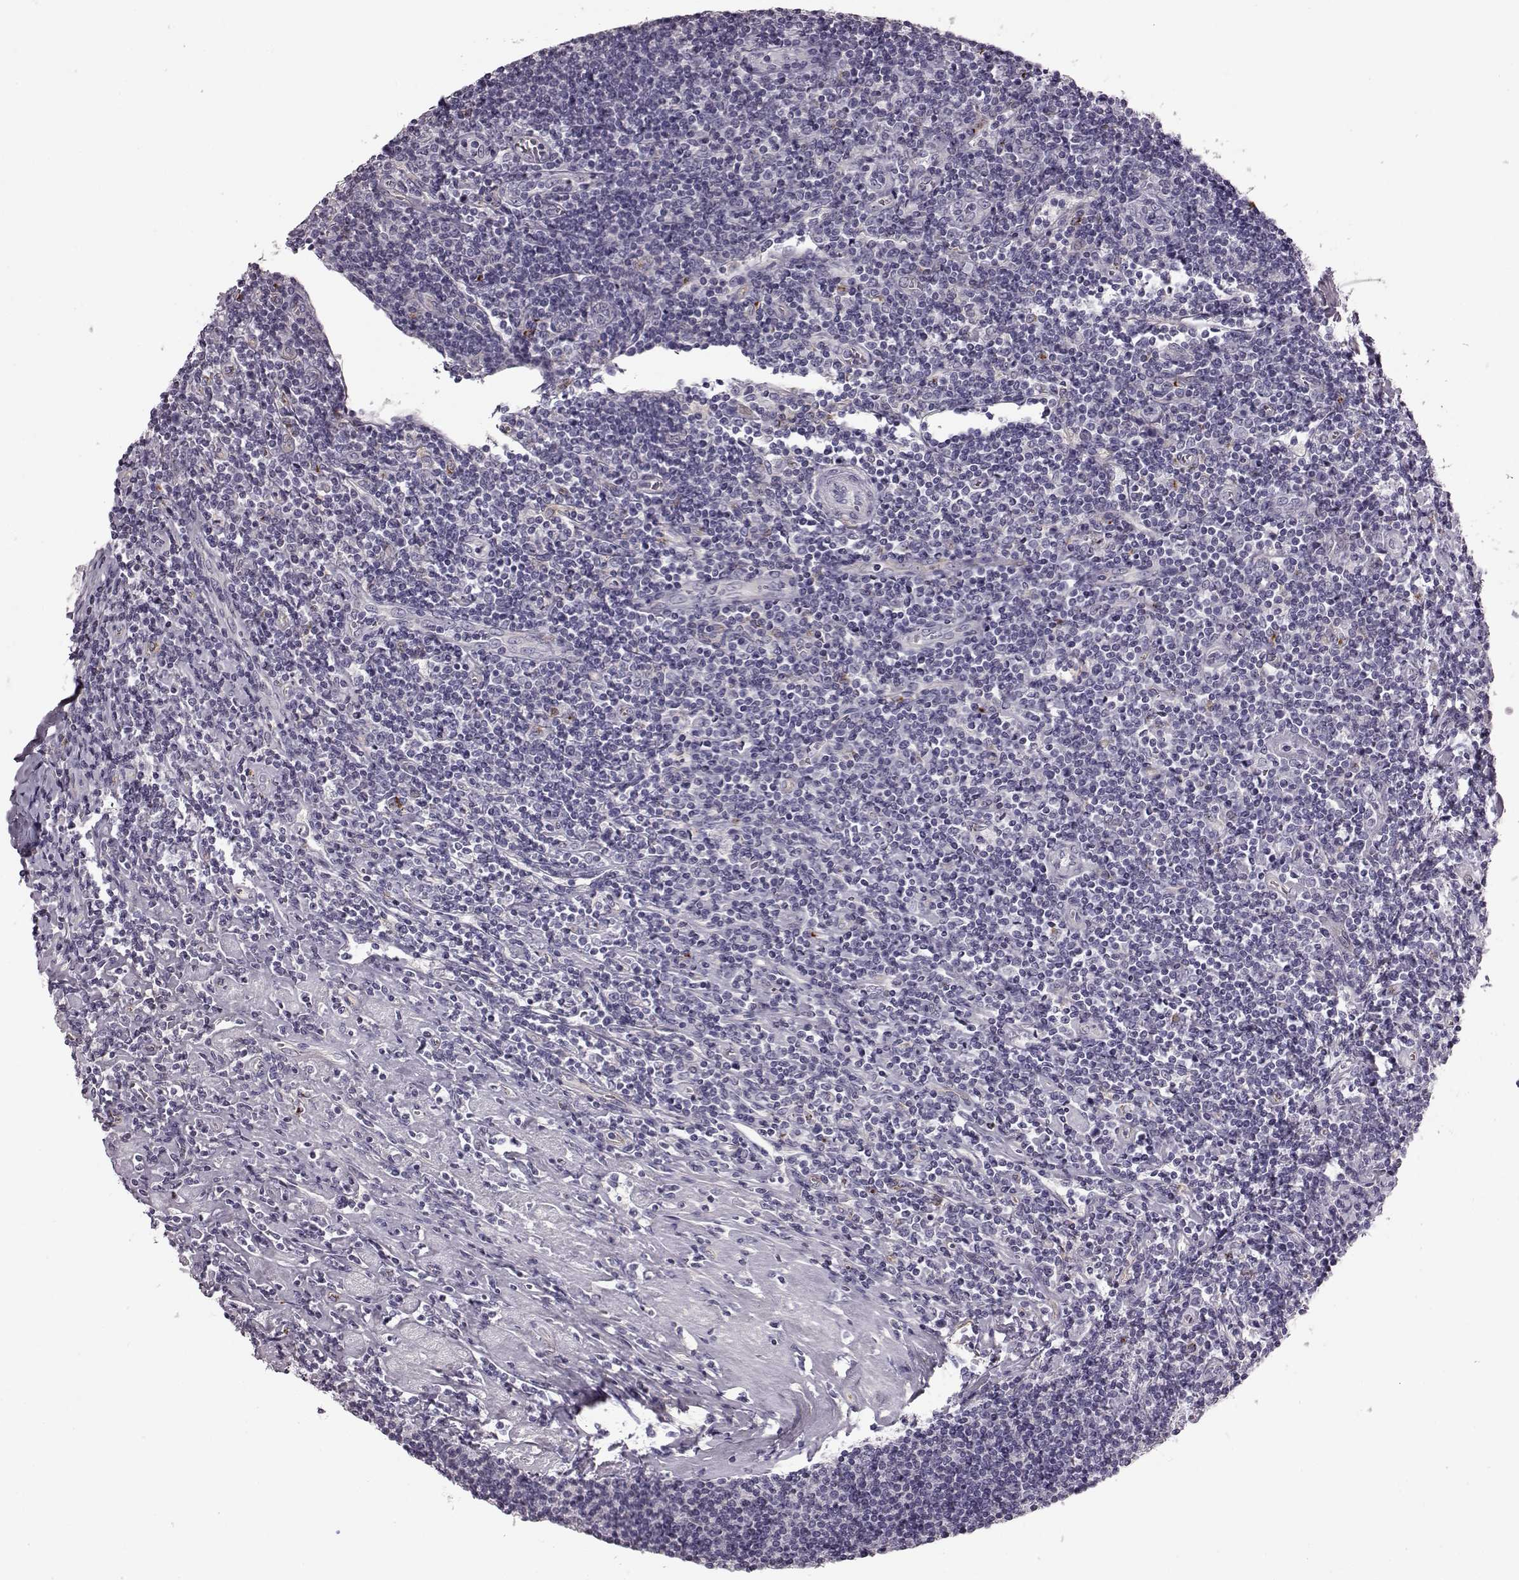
{"staining": {"intensity": "negative", "quantity": "none", "location": "none"}, "tissue": "lymphoma", "cell_type": "Tumor cells", "image_type": "cancer", "snomed": [{"axis": "morphology", "description": "Hodgkin's disease, NOS"}, {"axis": "topography", "description": "Lymph node"}], "caption": "An IHC photomicrograph of Hodgkin's disease is shown. There is no staining in tumor cells of Hodgkin's disease.", "gene": "SNTG1", "patient": {"sex": "male", "age": 40}}